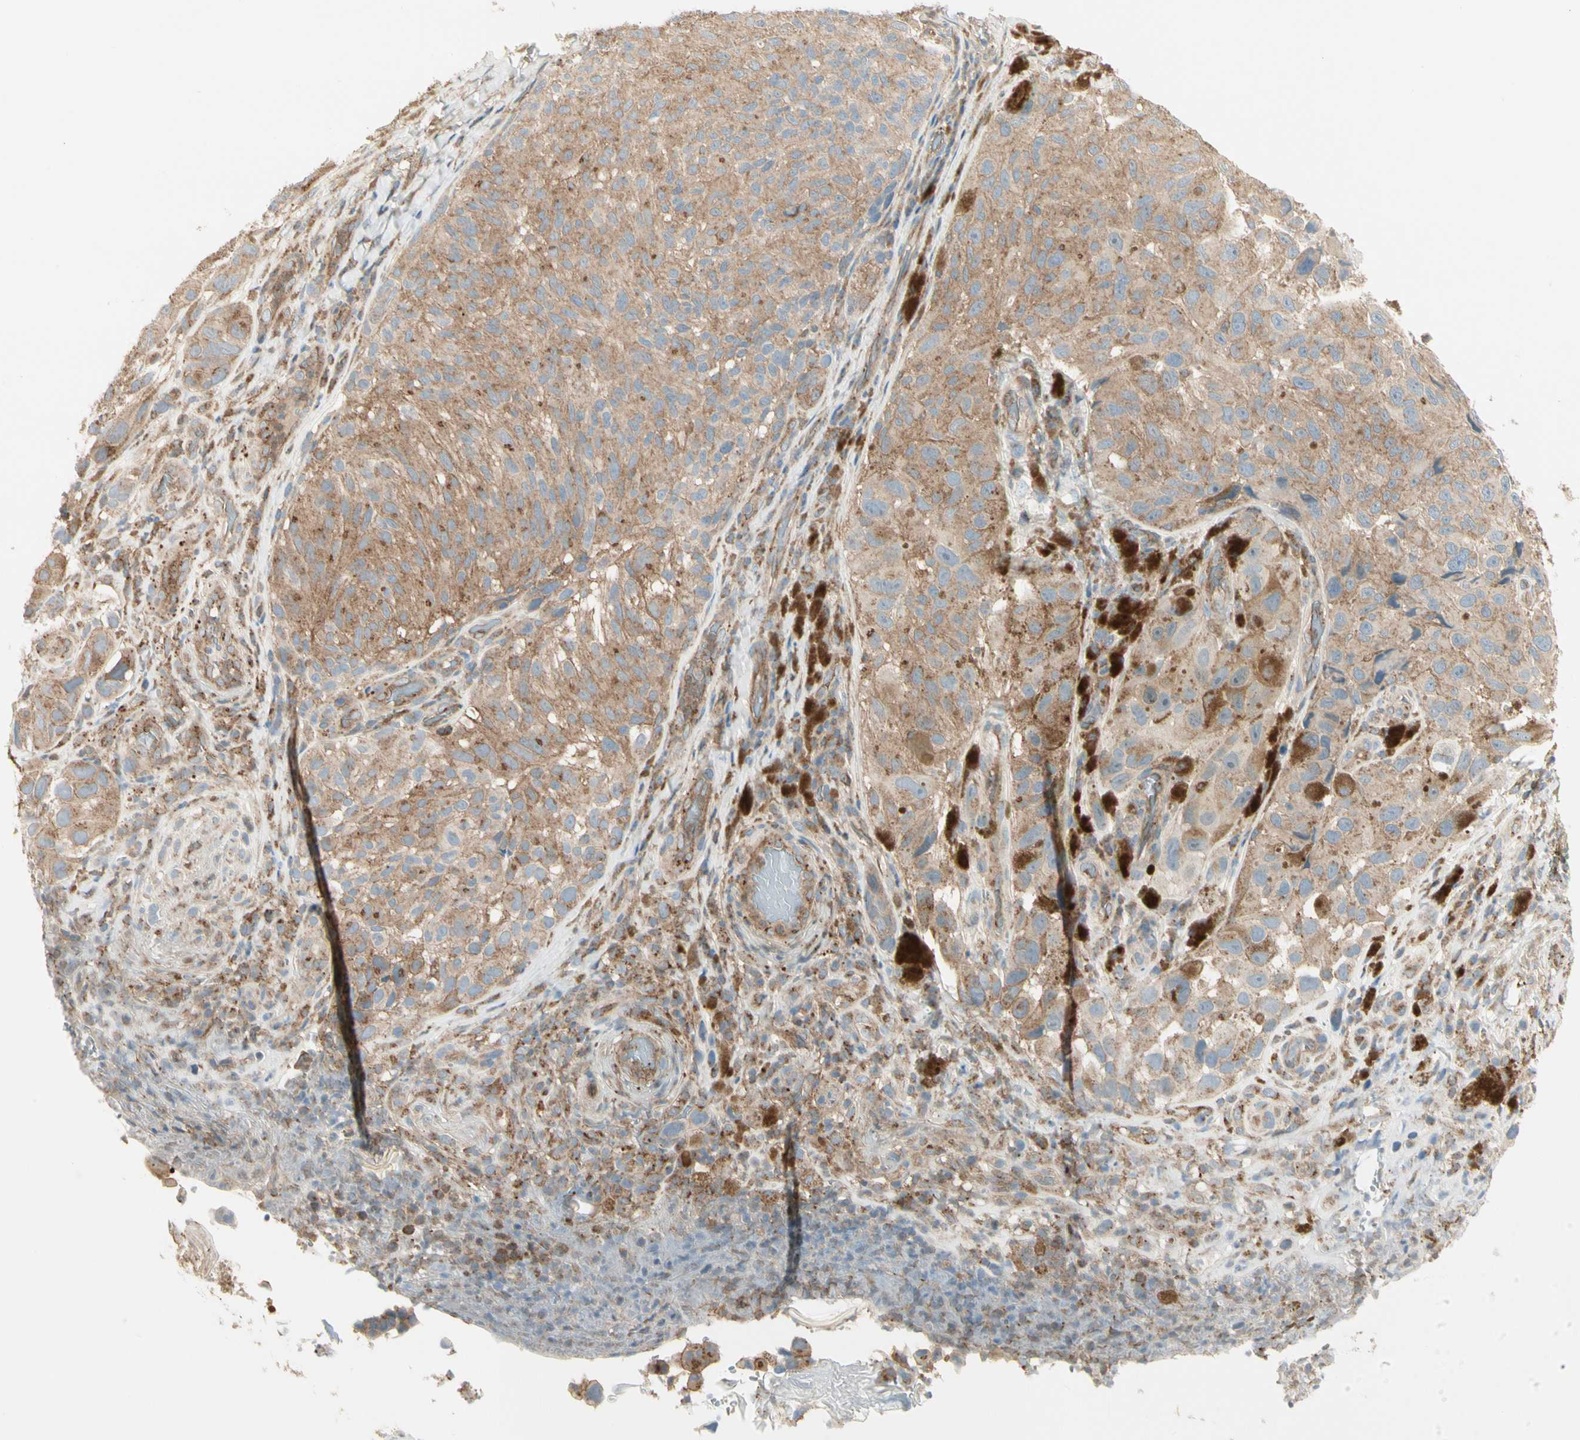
{"staining": {"intensity": "moderate", "quantity": ">75%", "location": "cytoplasmic/membranous"}, "tissue": "melanoma", "cell_type": "Tumor cells", "image_type": "cancer", "snomed": [{"axis": "morphology", "description": "Malignant melanoma, NOS"}, {"axis": "topography", "description": "Skin"}], "caption": "IHC photomicrograph of neoplastic tissue: malignant melanoma stained using immunohistochemistry reveals medium levels of moderate protein expression localized specifically in the cytoplasmic/membranous of tumor cells, appearing as a cytoplasmic/membranous brown color.", "gene": "AGFG1", "patient": {"sex": "female", "age": 73}}